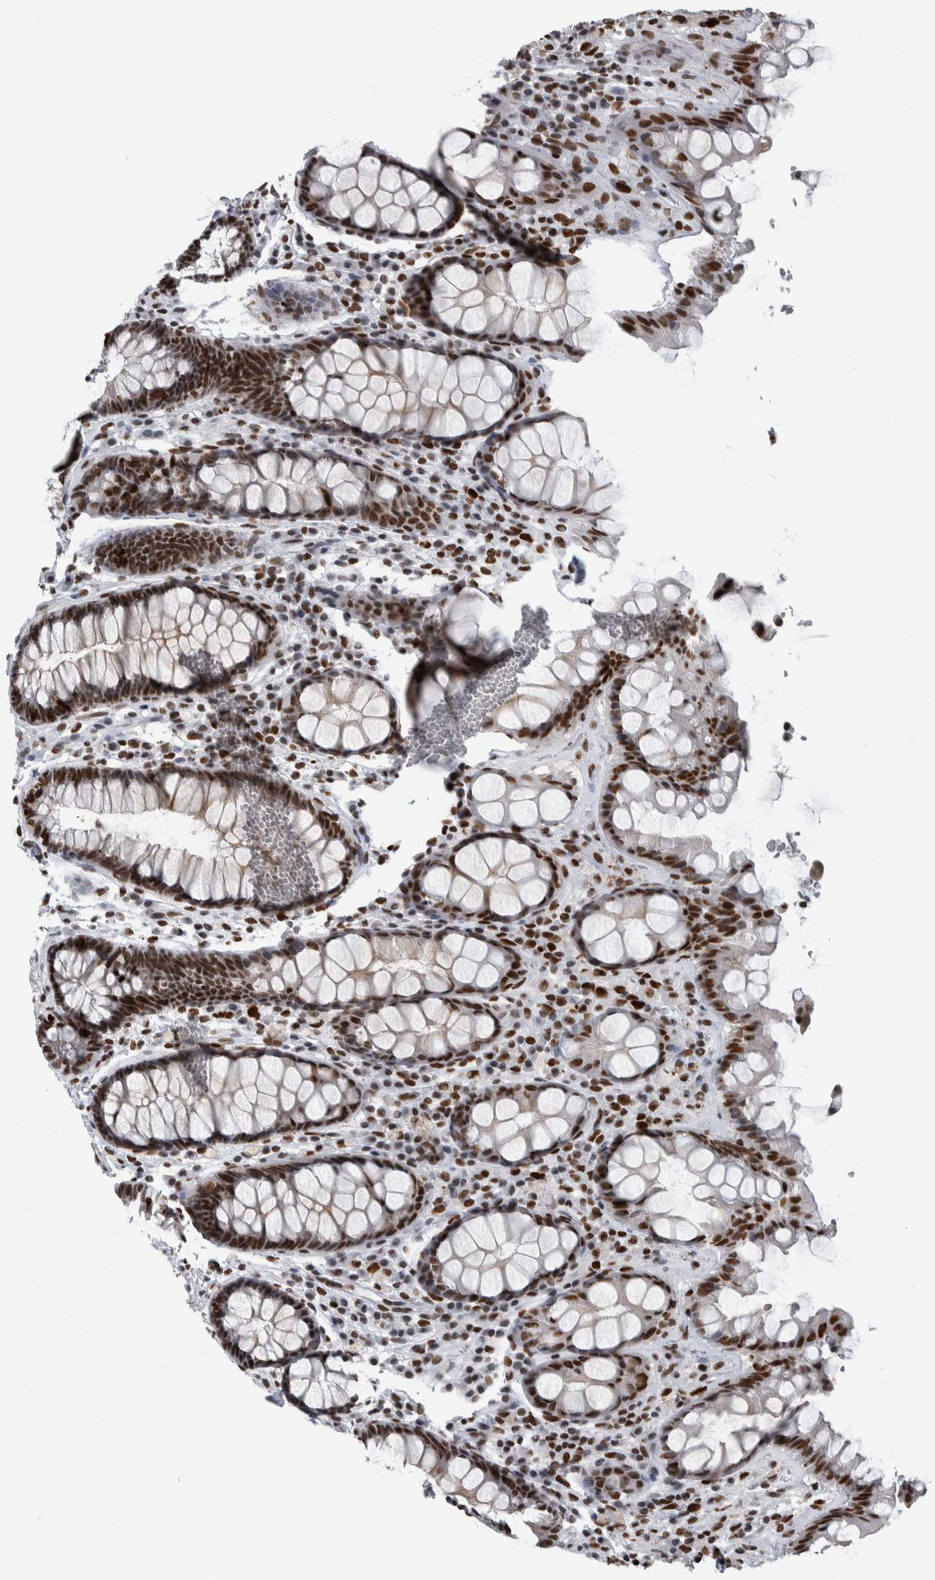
{"staining": {"intensity": "strong", "quantity": ">75%", "location": "nuclear"}, "tissue": "rectum", "cell_type": "Glandular cells", "image_type": "normal", "snomed": [{"axis": "morphology", "description": "Normal tissue, NOS"}, {"axis": "topography", "description": "Rectum"}], "caption": "About >75% of glandular cells in benign rectum reveal strong nuclear protein positivity as visualized by brown immunohistochemical staining.", "gene": "TOP2B", "patient": {"sex": "male", "age": 64}}